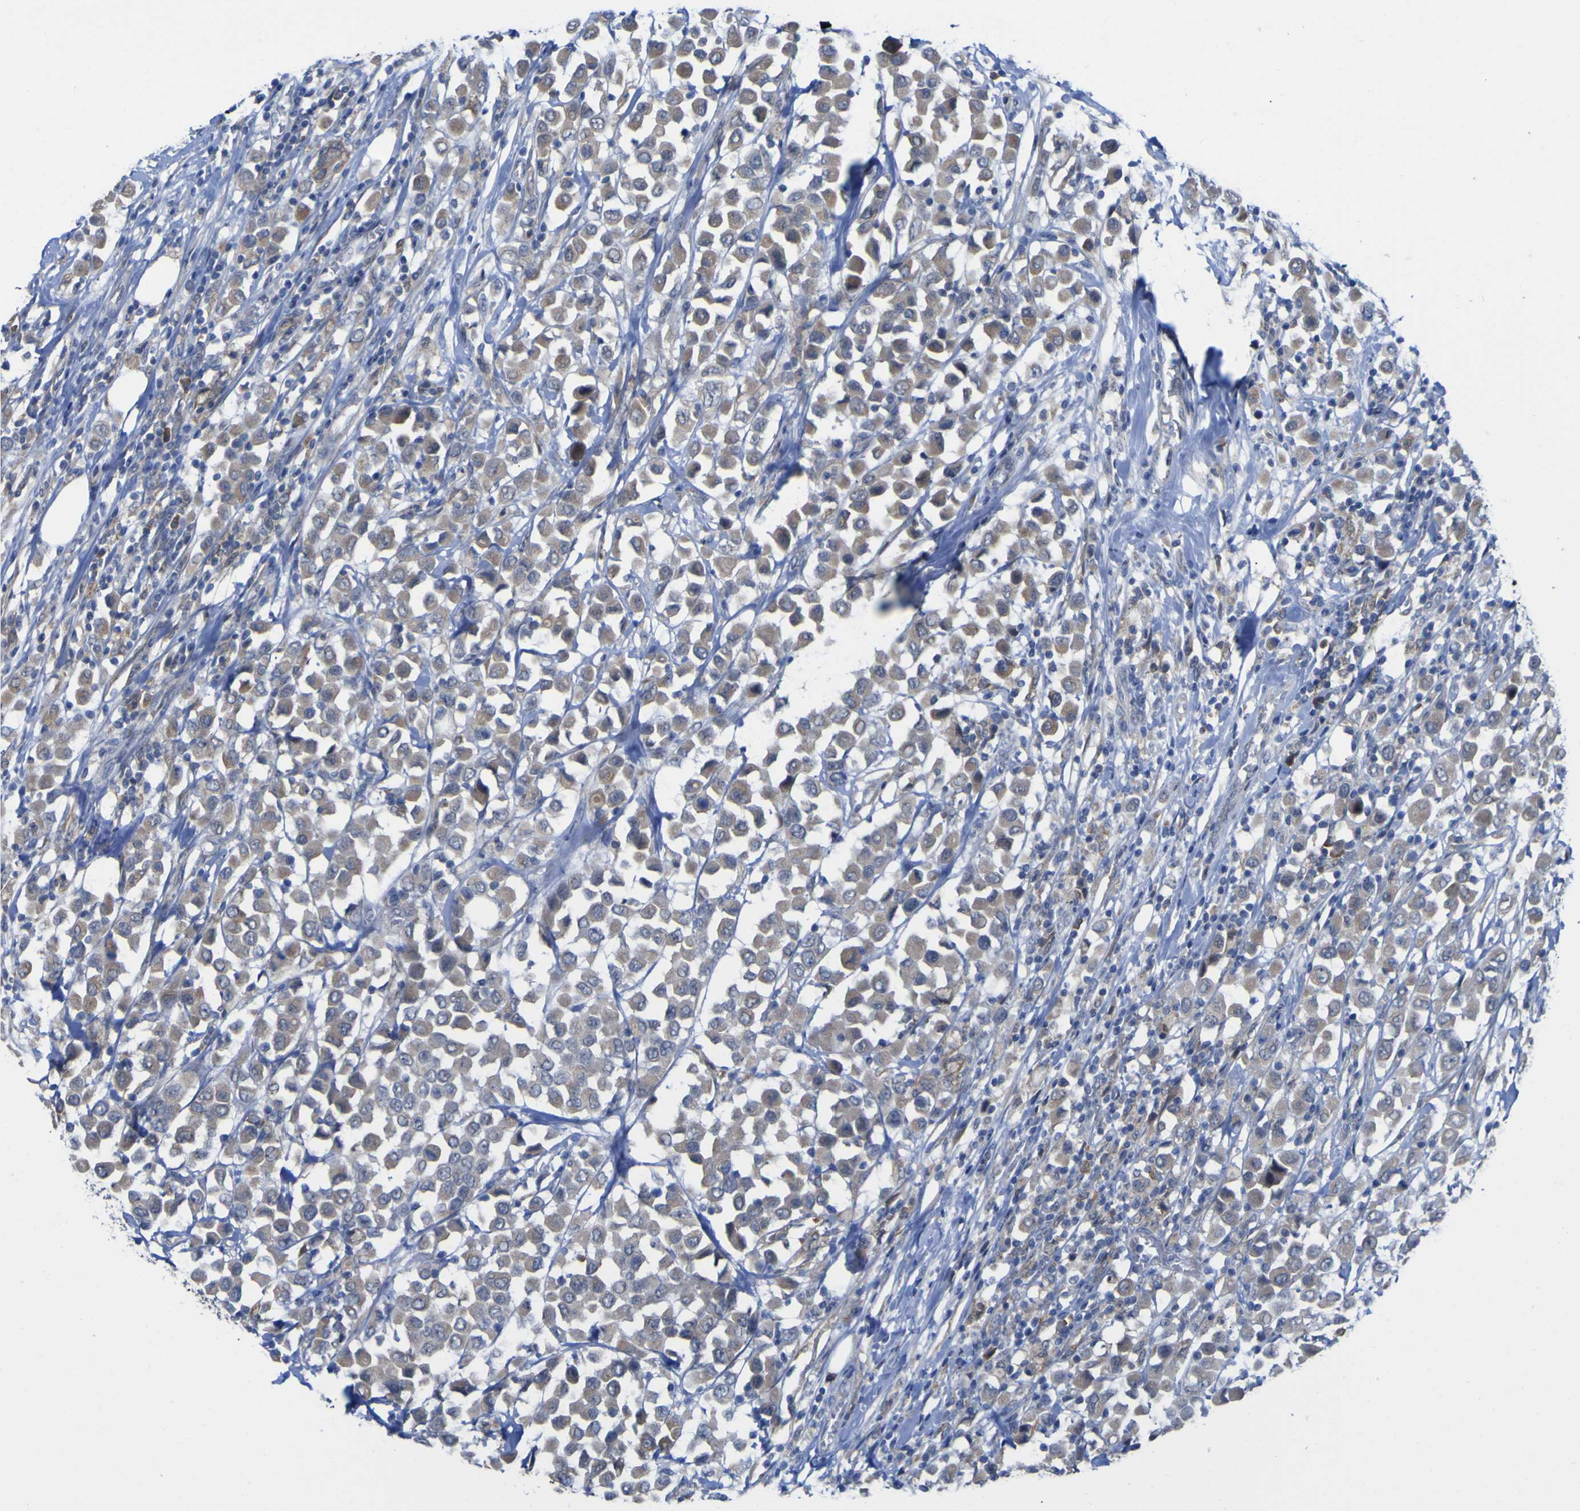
{"staining": {"intensity": "weak", "quantity": "25%-75%", "location": "cytoplasmic/membranous"}, "tissue": "breast cancer", "cell_type": "Tumor cells", "image_type": "cancer", "snomed": [{"axis": "morphology", "description": "Duct carcinoma"}, {"axis": "topography", "description": "Breast"}], "caption": "The image reveals staining of breast cancer (infiltrating ductal carcinoma), revealing weak cytoplasmic/membranous protein staining (brown color) within tumor cells.", "gene": "TNFRSF11A", "patient": {"sex": "female", "age": 61}}